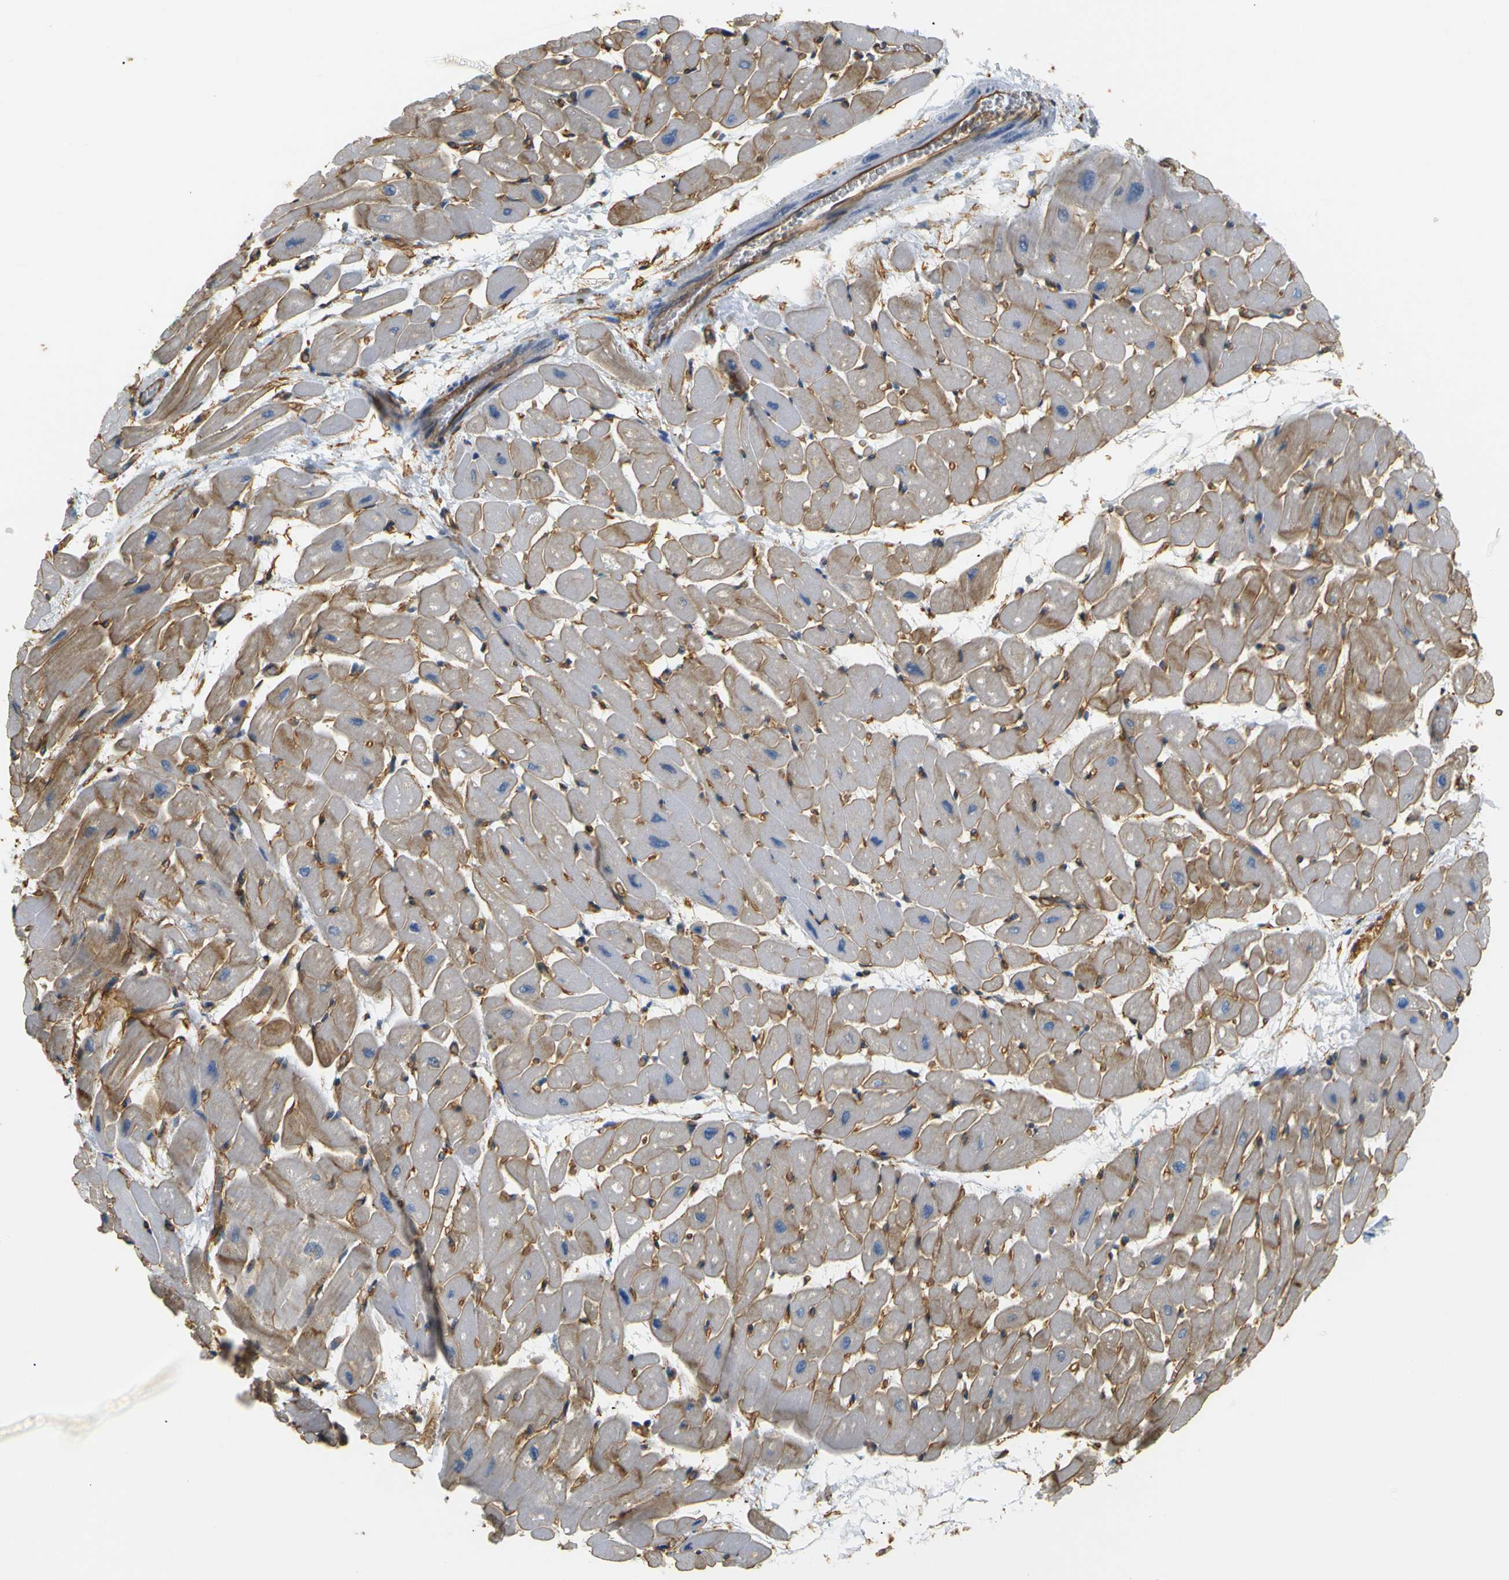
{"staining": {"intensity": "moderate", "quantity": ">75%", "location": "cytoplasmic/membranous"}, "tissue": "heart muscle", "cell_type": "Cardiomyocytes", "image_type": "normal", "snomed": [{"axis": "morphology", "description": "Normal tissue, NOS"}, {"axis": "topography", "description": "Heart"}], "caption": "Immunohistochemistry (IHC) photomicrograph of benign heart muscle: human heart muscle stained using immunohistochemistry (IHC) shows medium levels of moderate protein expression localized specifically in the cytoplasmic/membranous of cardiomyocytes, appearing as a cytoplasmic/membranous brown color.", "gene": "SPTBN1", "patient": {"sex": "male", "age": 45}}